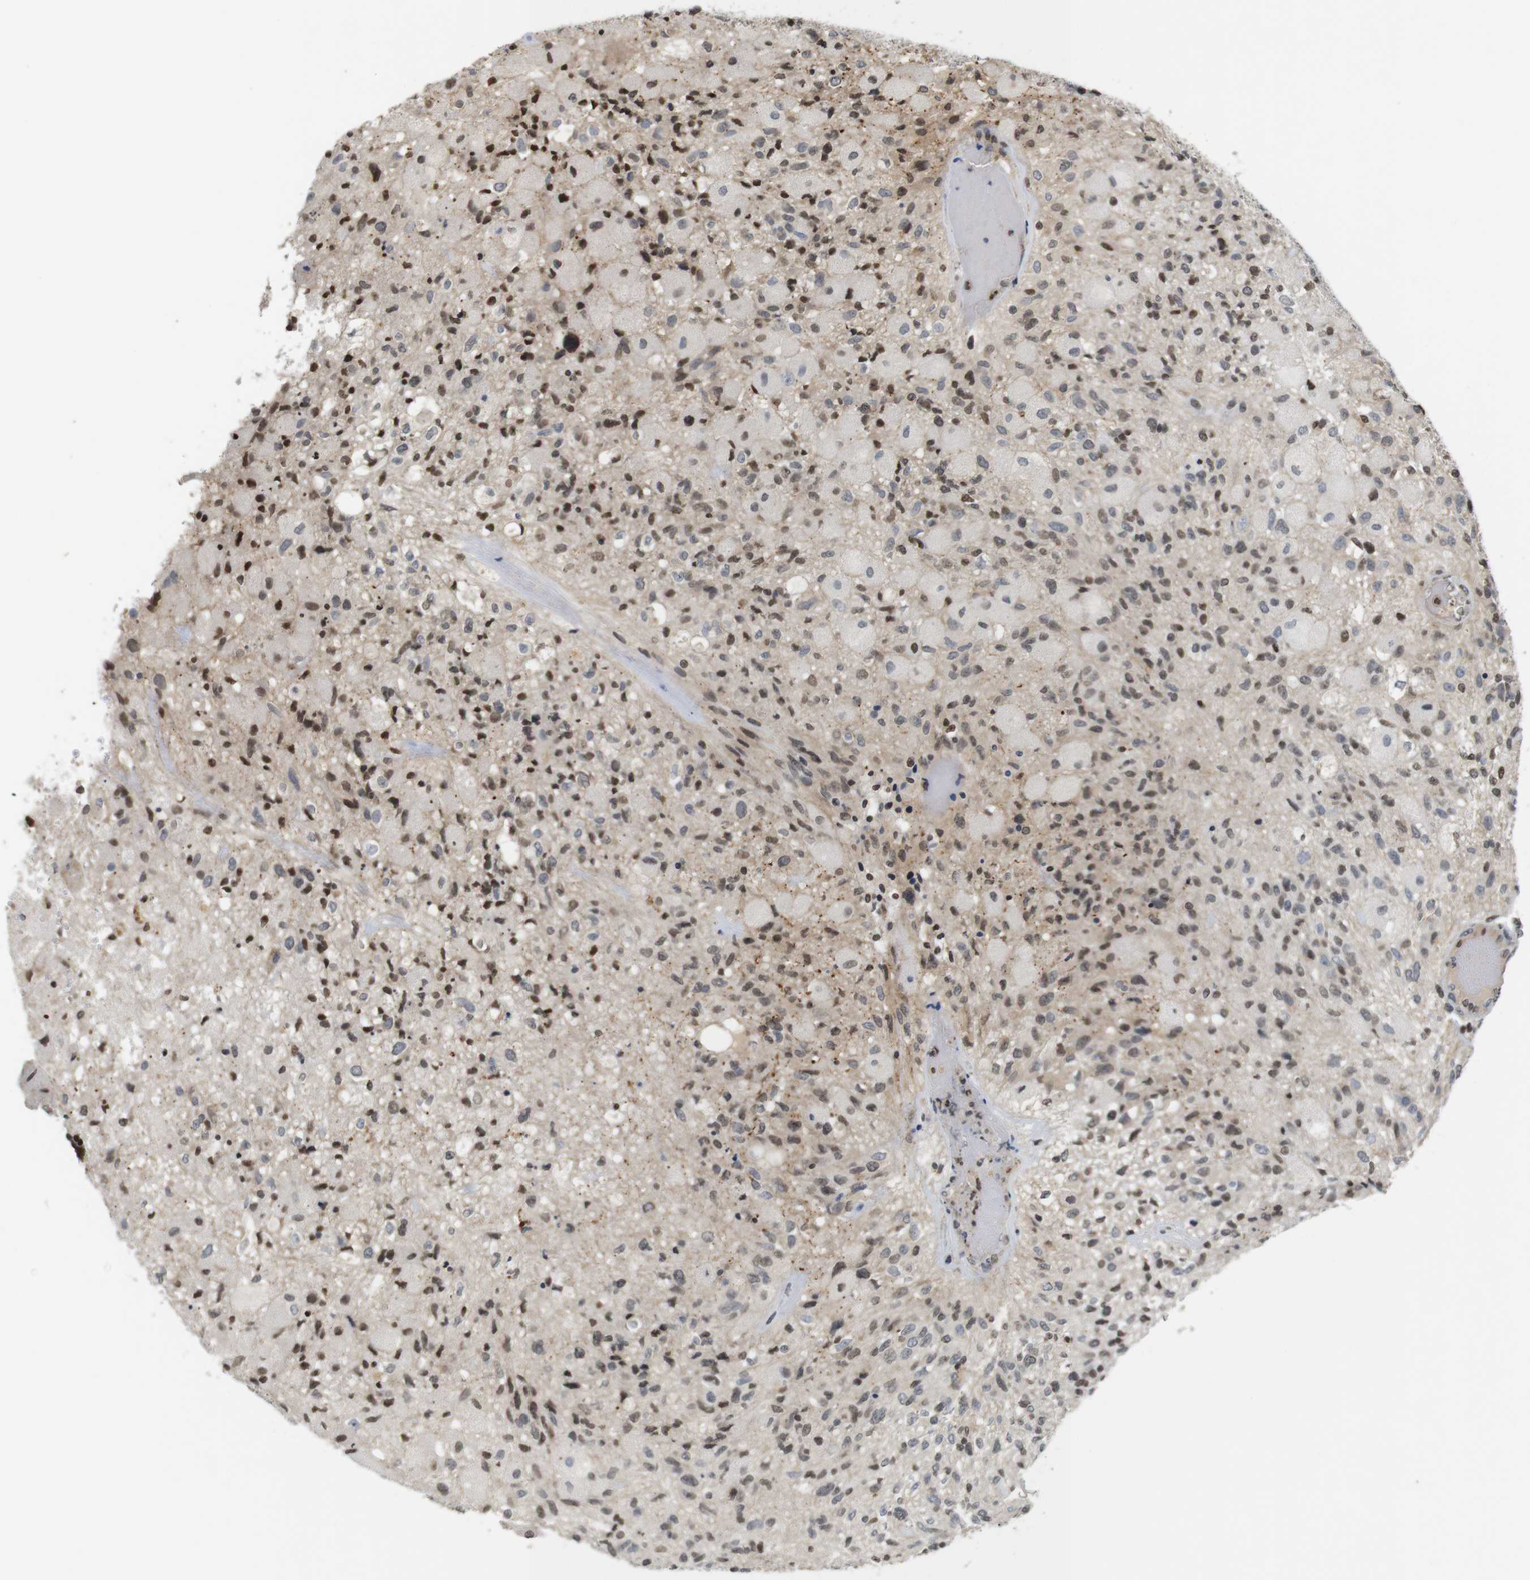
{"staining": {"intensity": "moderate", "quantity": "<25%", "location": "nuclear"}, "tissue": "glioma", "cell_type": "Tumor cells", "image_type": "cancer", "snomed": [{"axis": "morphology", "description": "Normal tissue, NOS"}, {"axis": "morphology", "description": "Glioma, malignant, High grade"}, {"axis": "topography", "description": "Cerebral cortex"}], "caption": "About <25% of tumor cells in malignant high-grade glioma show moderate nuclear protein expression as visualized by brown immunohistochemical staining.", "gene": "MBD1", "patient": {"sex": "male", "age": 77}}